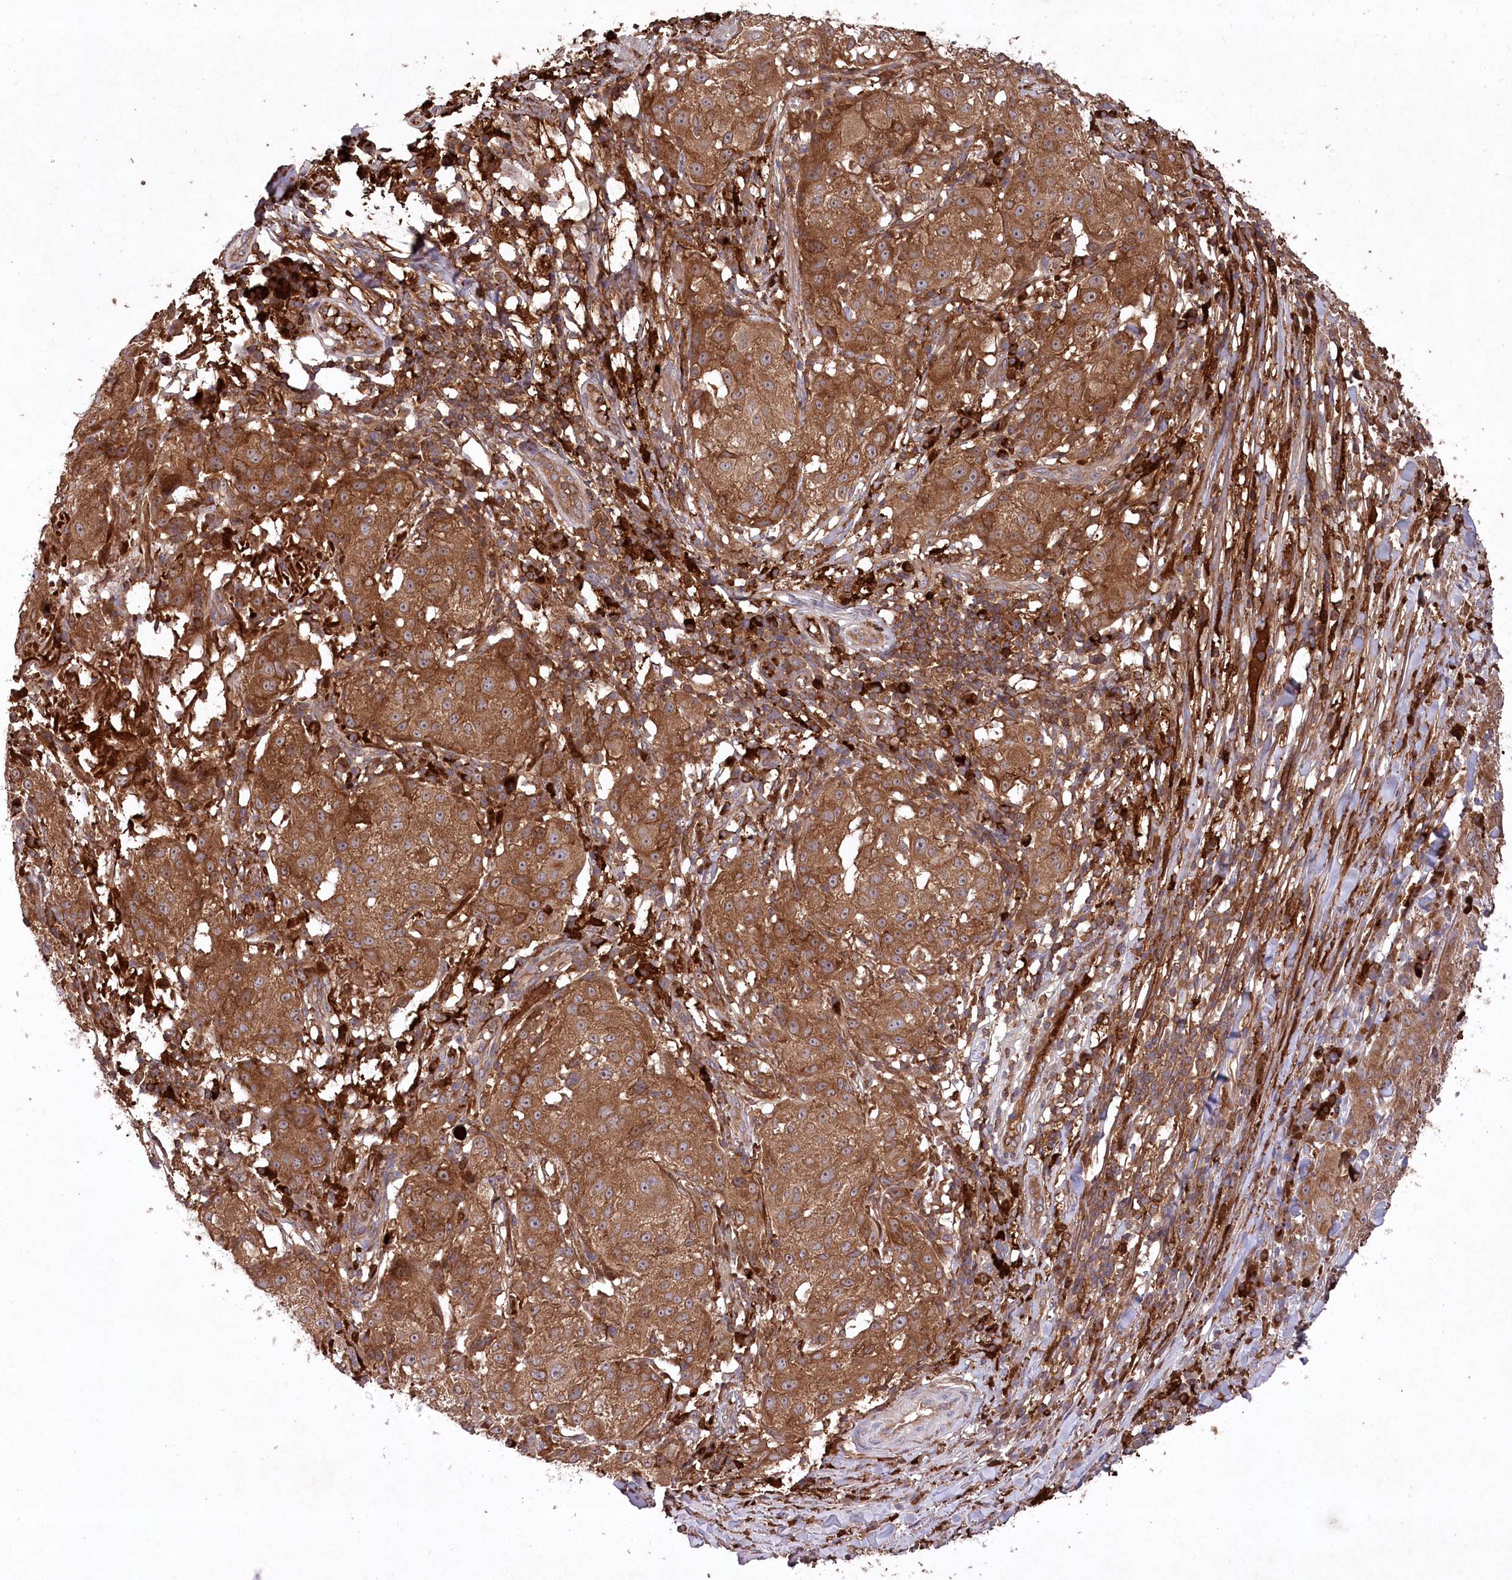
{"staining": {"intensity": "strong", "quantity": ">75%", "location": "cytoplasmic/membranous"}, "tissue": "melanoma", "cell_type": "Tumor cells", "image_type": "cancer", "snomed": [{"axis": "morphology", "description": "Necrosis, NOS"}, {"axis": "morphology", "description": "Malignant melanoma, NOS"}, {"axis": "topography", "description": "Skin"}], "caption": "A histopathology image of human malignant melanoma stained for a protein reveals strong cytoplasmic/membranous brown staining in tumor cells.", "gene": "PPP1R21", "patient": {"sex": "female", "age": 87}}